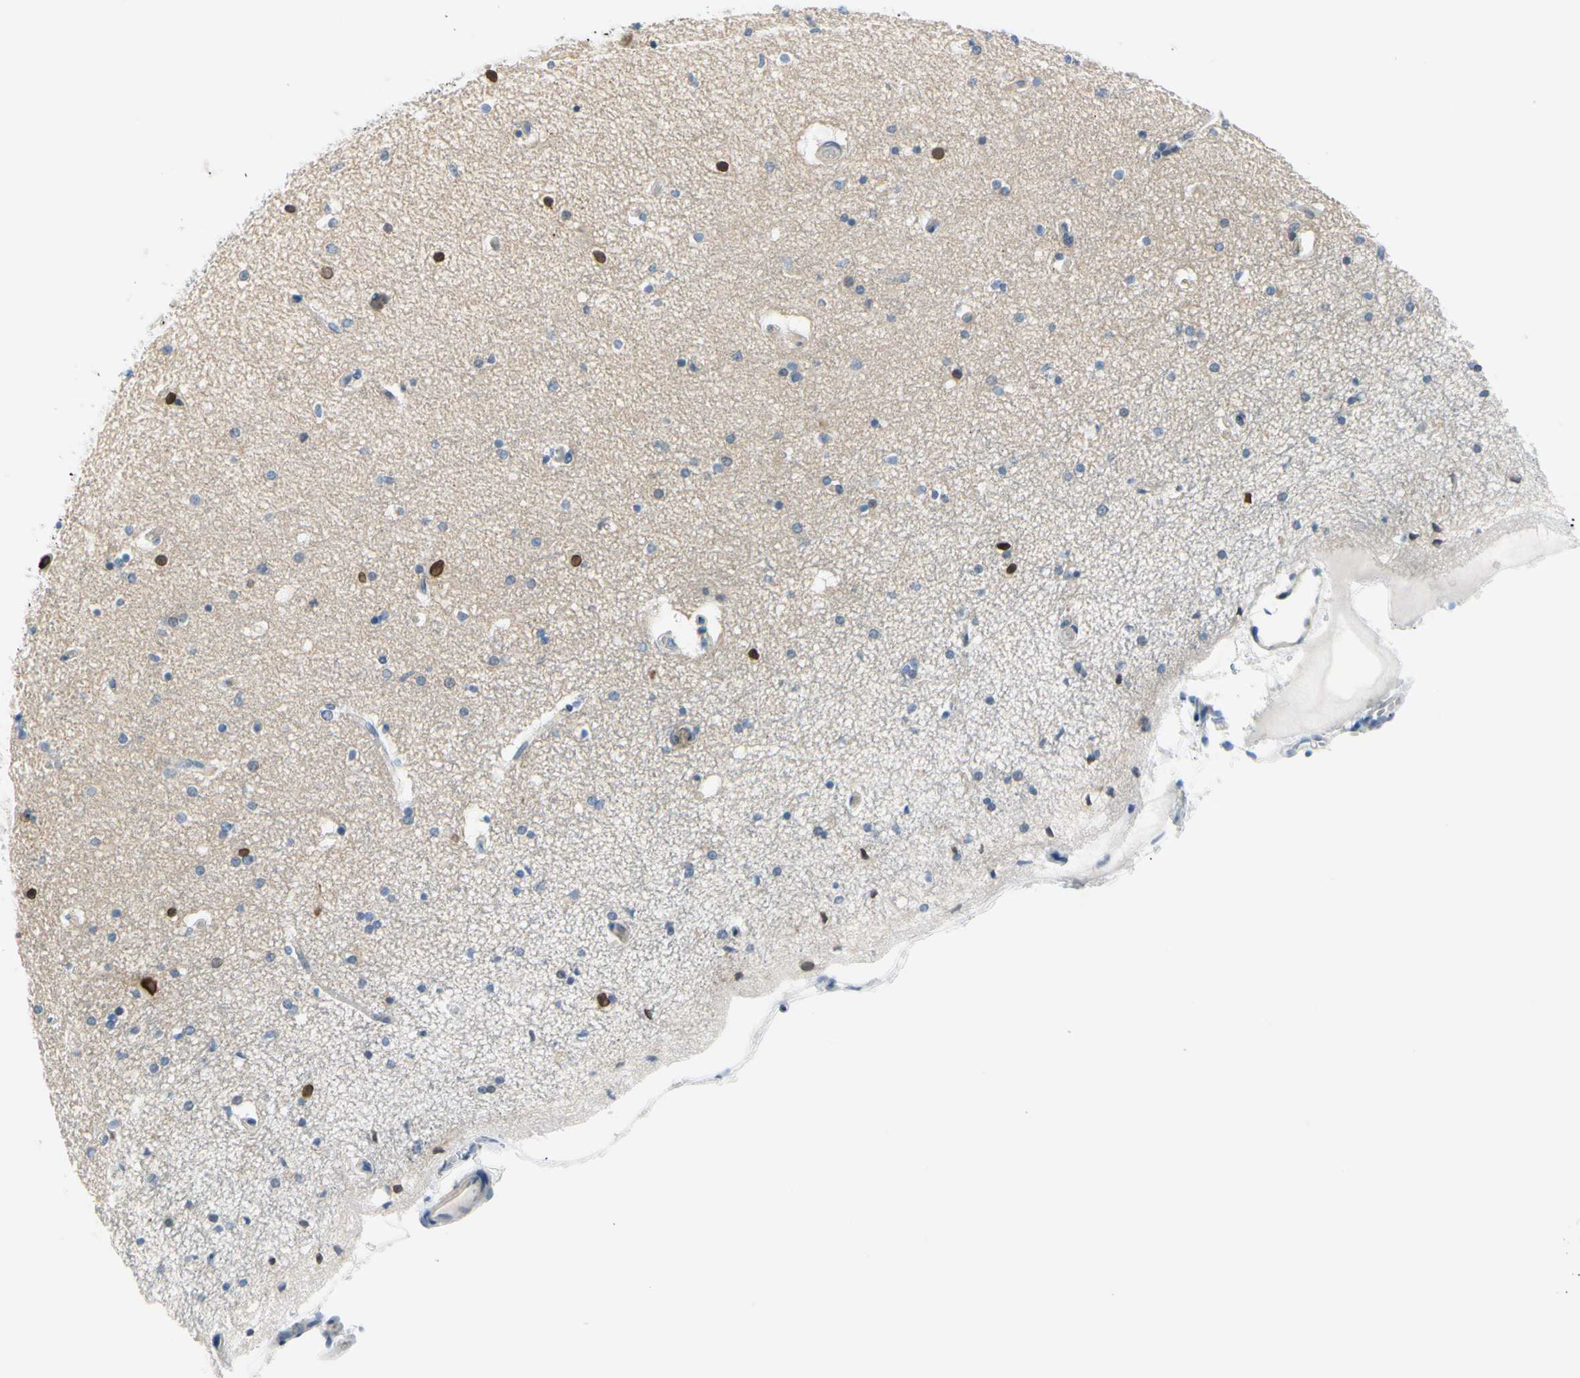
{"staining": {"intensity": "negative", "quantity": "none", "location": "none"}, "tissue": "hippocampus", "cell_type": "Glial cells", "image_type": "normal", "snomed": [{"axis": "morphology", "description": "Normal tissue, NOS"}, {"axis": "topography", "description": "Hippocampus"}], "caption": "An immunohistochemistry photomicrograph of benign hippocampus is shown. There is no staining in glial cells of hippocampus. The staining is performed using DAB (3,3'-diaminobenzidine) brown chromogen with nuclei counter-stained in using hematoxylin.", "gene": "FCER2", "patient": {"sex": "female", "age": 54}}